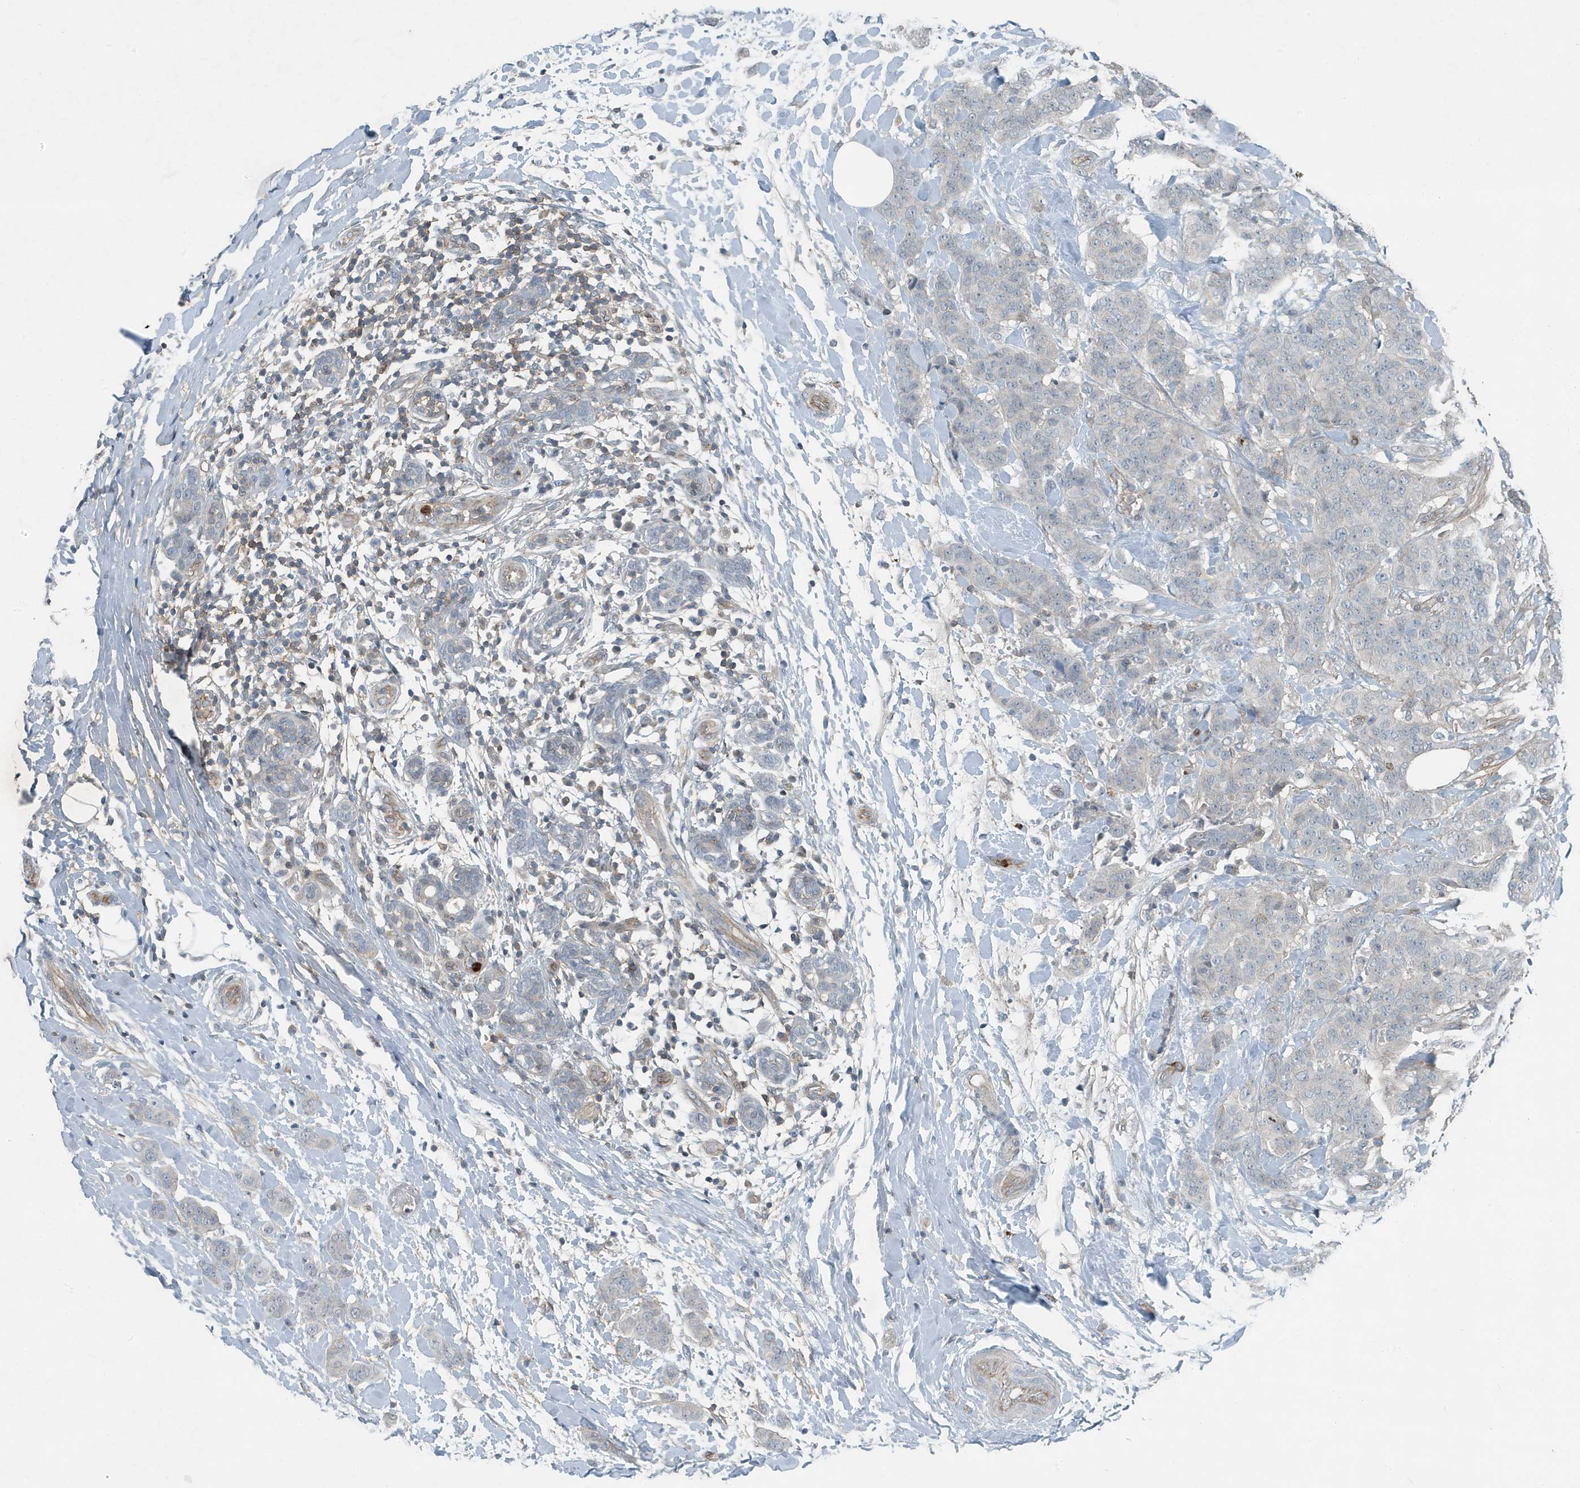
{"staining": {"intensity": "negative", "quantity": "none", "location": "none"}, "tissue": "breast cancer", "cell_type": "Tumor cells", "image_type": "cancer", "snomed": [{"axis": "morphology", "description": "Normal tissue, NOS"}, {"axis": "morphology", "description": "Duct carcinoma"}, {"axis": "topography", "description": "Breast"}], "caption": "Immunohistochemistry (IHC) histopathology image of intraductal carcinoma (breast) stained for a protein (brown), which displays no positivity in tumor cells. The staining is performed using DAB brown chromogen with nuclei counter-stained in using hematoxylin.", "gene": "DAPP1", "patient": {"sex": "female", "age": 40}}